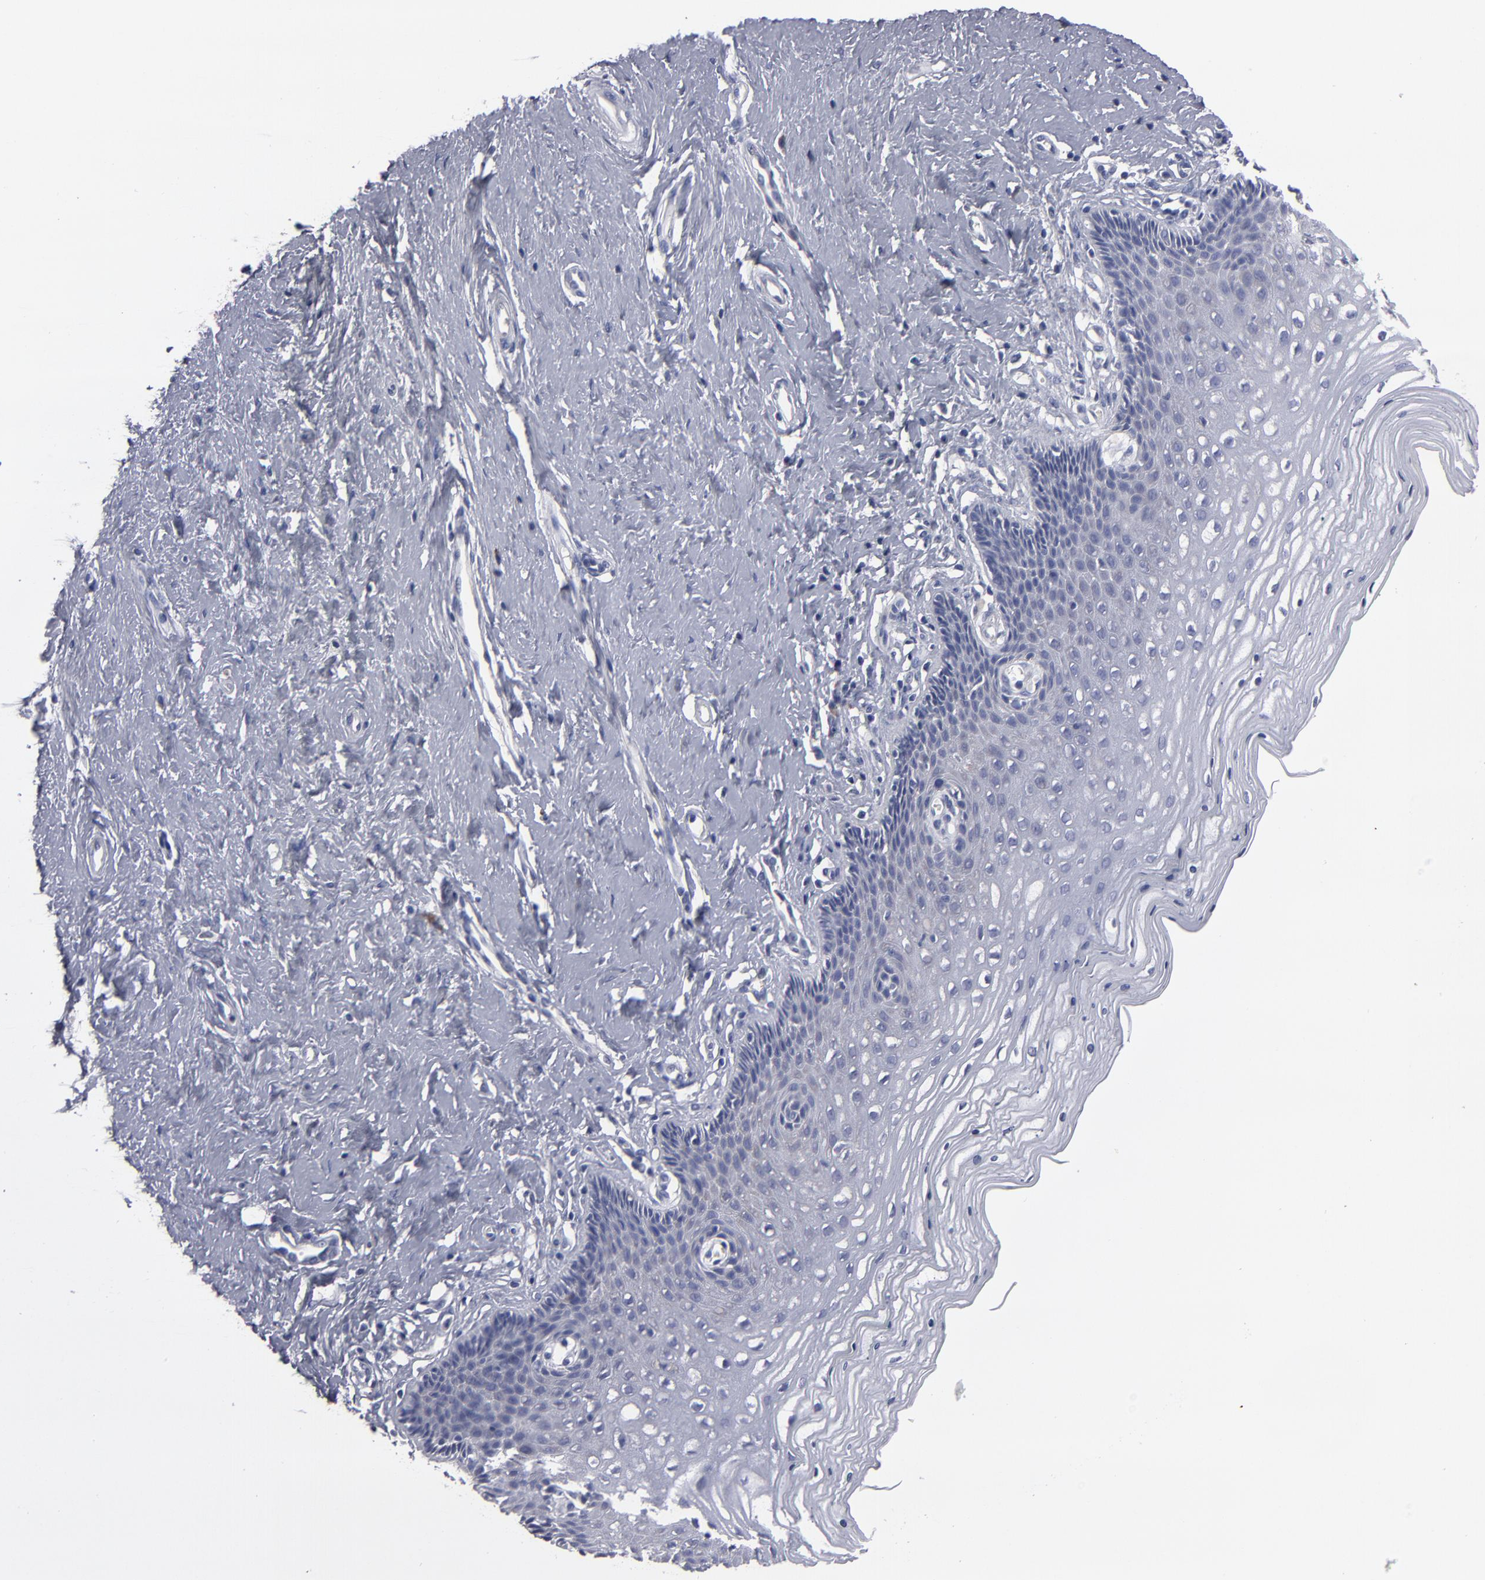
{"staining": {"intensity": "negative", "quantity": "none", "location": "none"}, "tissue": "cervix", "cell_type": "Glandular cells", "image_type": "normal", "snomed": [{"axis": "morphology", "description": "Normal tissue, NOS"}, {"axis": "topography", "description": "Cervix"}], "caption": "Cervix stained for a protein using immunohistochemistry shows no staining glandular cells.", "gene": "CCDC80", "patient": {"sex": "female", "age": 39}}